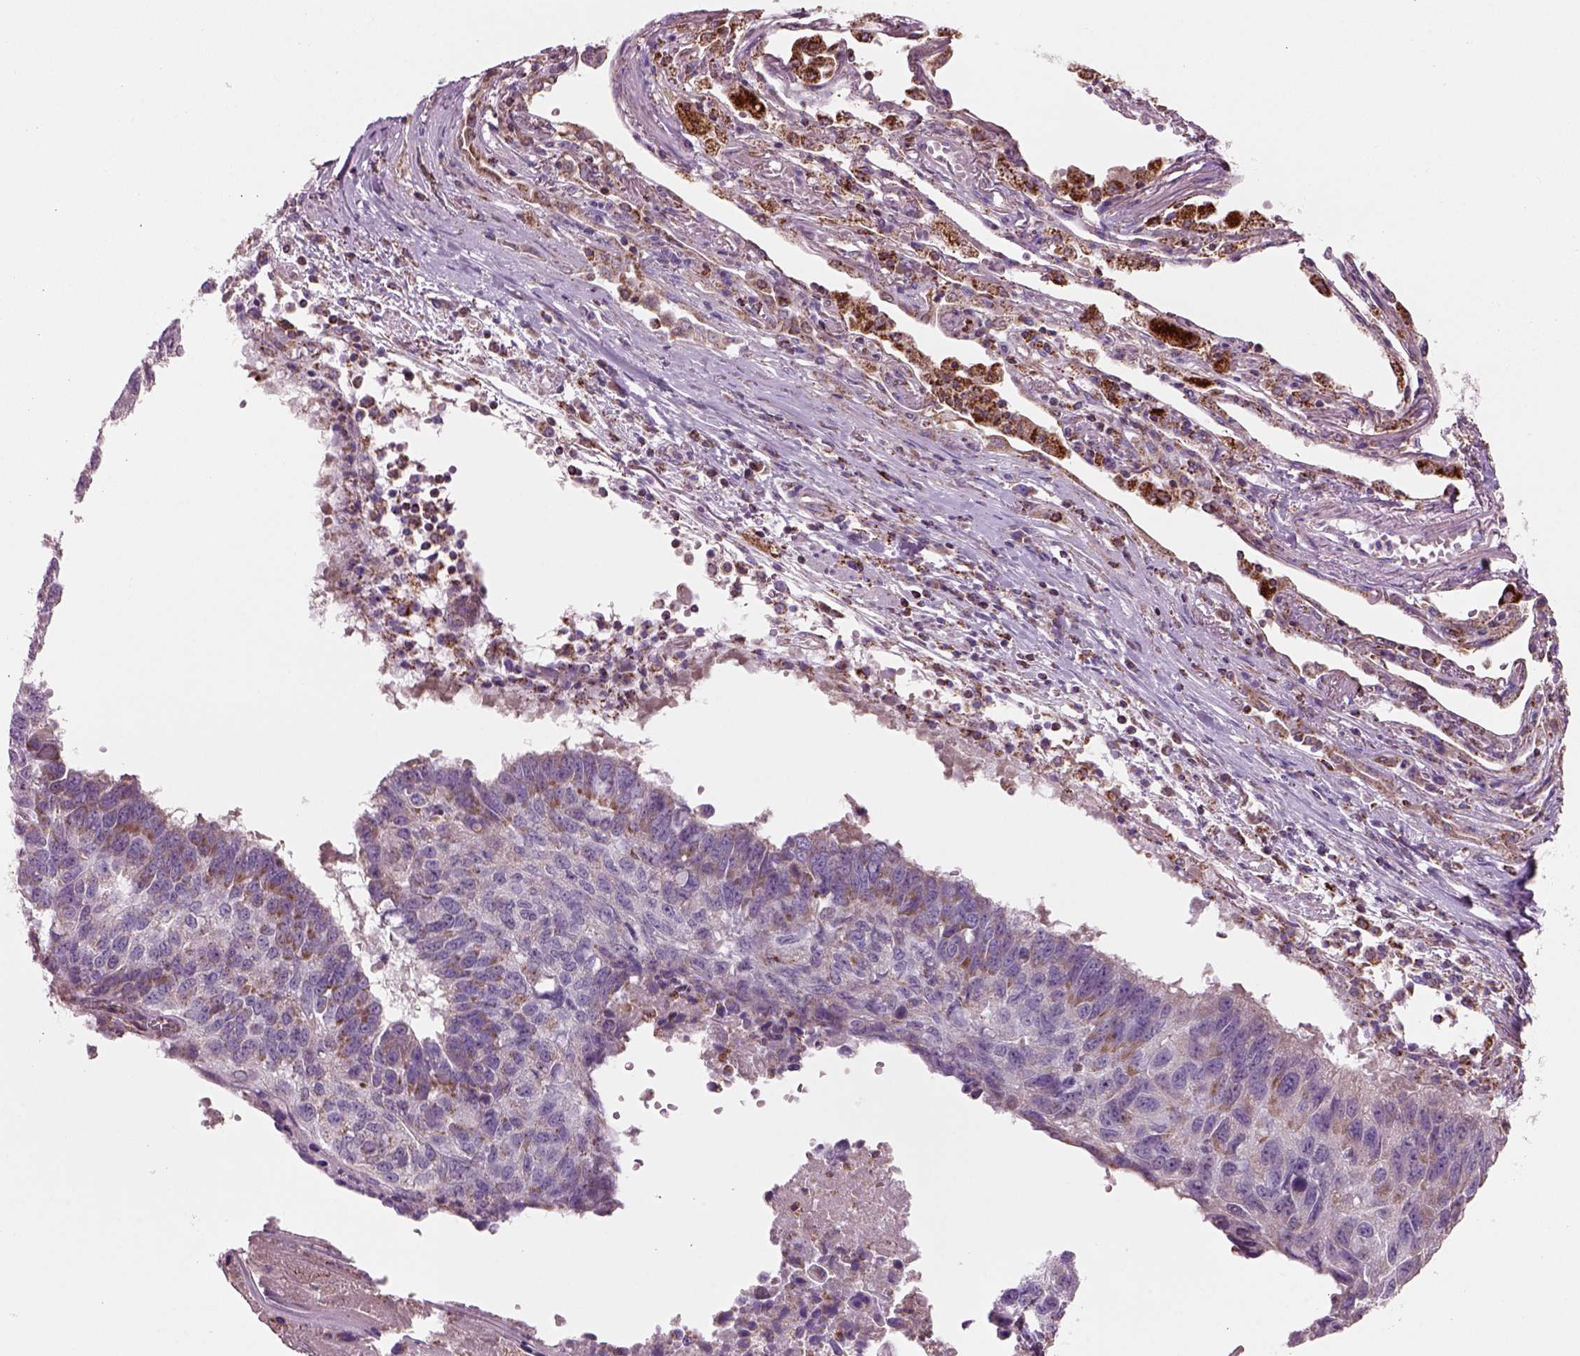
{"staining": {"intensity": "moderate", "quantity": ">75%", "location": "cytoplasmic/membranous"}, "tissue": "lung cancer", "cell_type": "Tumor cells", "image_type": "cancer", "snomed": [{"axis": "morphology", "description": "Squamous cell carcinoma, NOS"}, {"axis": "topography", "description": "Lung"}], "caption": "IHC of lung cancer demonstrates medium levels of moderate cytoplasmic/membranous positivity in about >75% of tumor cells. IHC stains the protein in brown and the nuclei are stained blue.", "gene": "SLC25A24", "patient": {"sex": "male", "age": 73}}